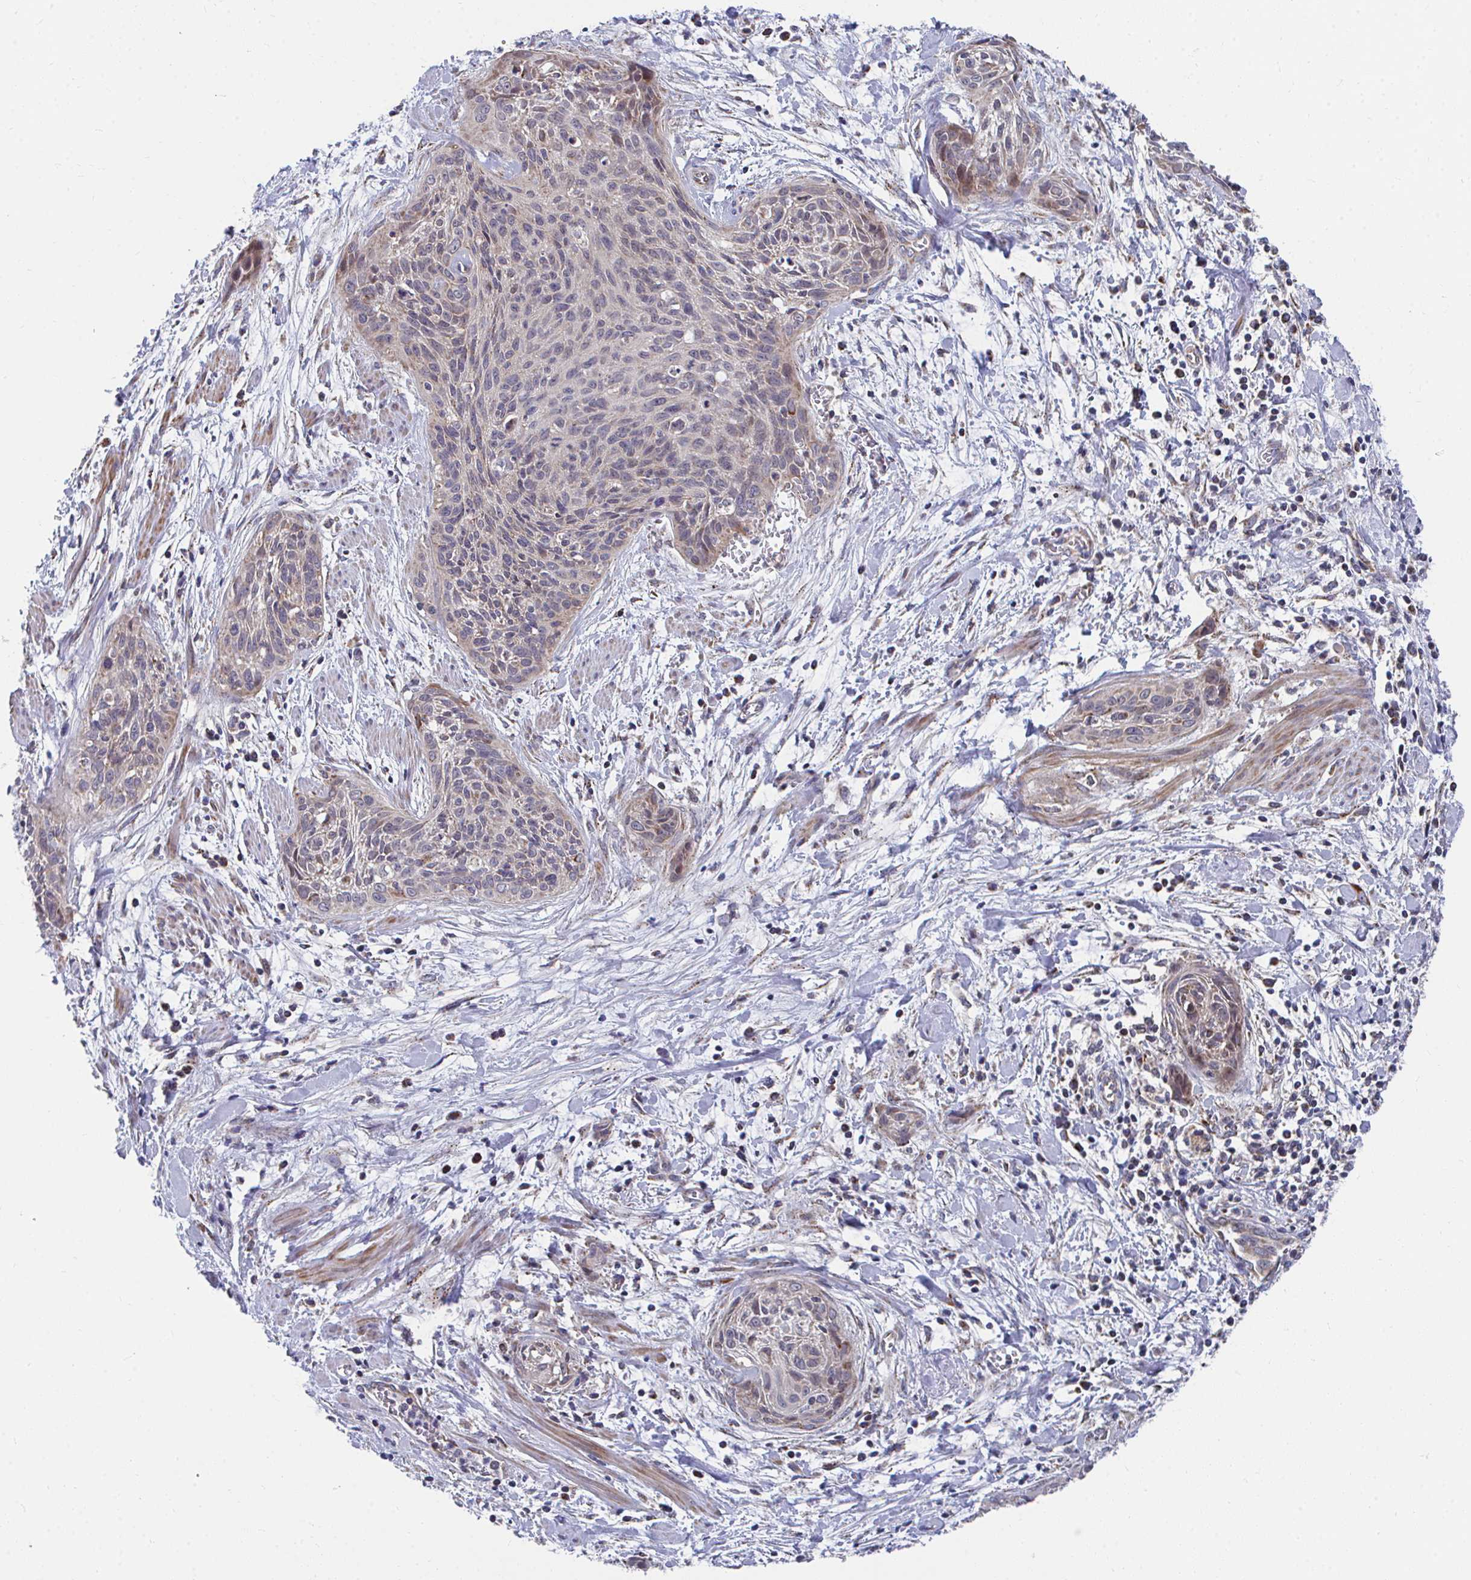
{"staining": {"intensity": "weak", "quantity": "<25%", "location": "cytoplasmic/membranous"}, "tissue": "cervical cancer", "cell_type": "Tumor cells", "image_type": "cancer", "snomed": [{"axis": "morphology", "description": "Squamous cell carcinoma, NOS"}, {"axis": "topography", "description": "Cervix"}], "caption": "Histopathology image shows no protein staining in tumor cells of cervical cancer (squamous cell carcinoma) tissue. (DAB (3,3'-diaminobenzidine) immunohistochemistry (IHC), high magnification).", "gene": "PEX3", "patient": {"sex": "female", "age": 55}}